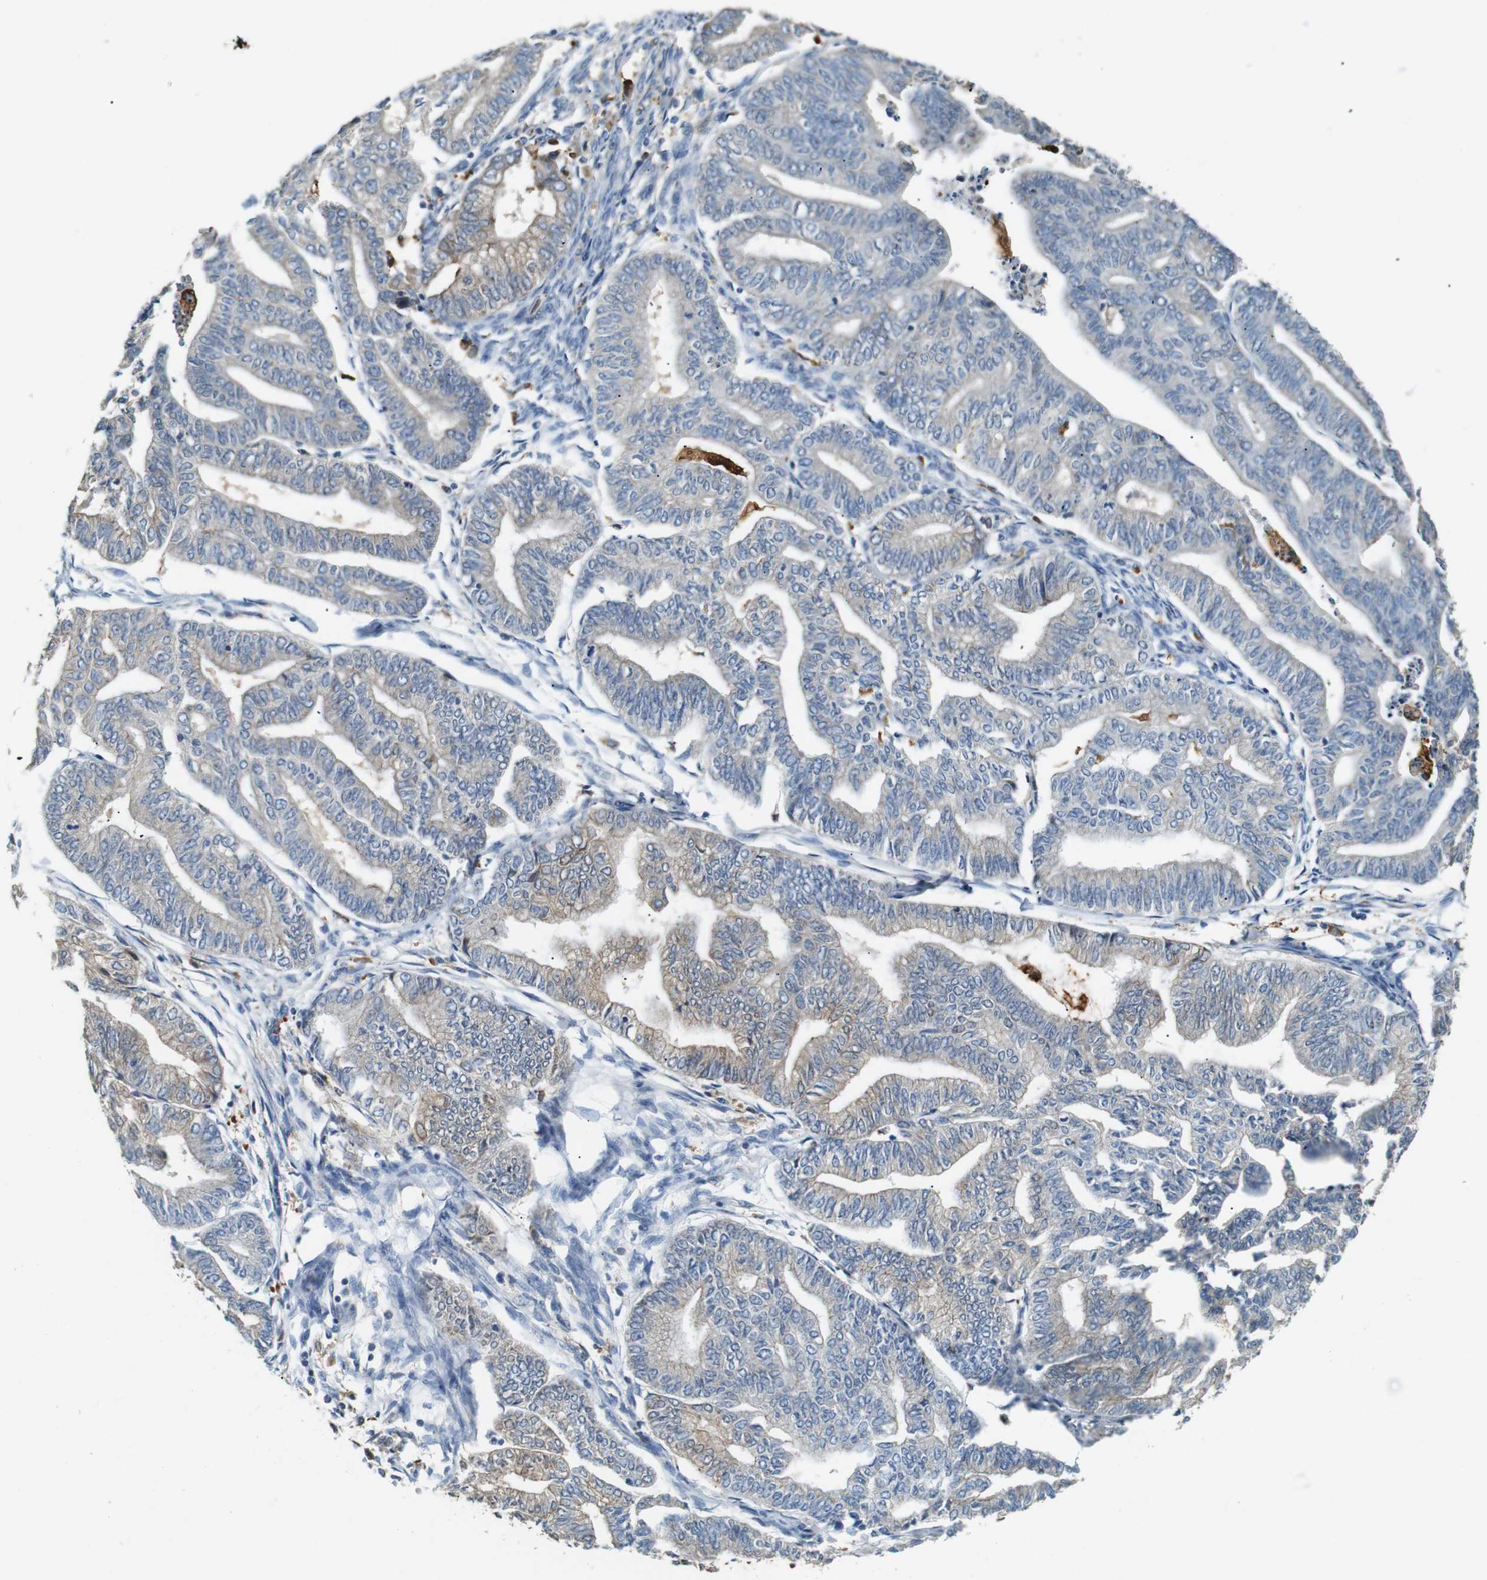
{"staining": {"intensity": "negative", "quantity": "none", "location": "none"}, "tissue": "endometrial cancer", "cell_type": "Tumor cells", "image_type": "cancer", "snomed": [{"axis": "morphology", "description": "Adenocarcinoma, NOS"}, {"axis": "topography", "description": "Endometrium"}], "caption": "This is an immunohistochemistry (IHC) micrograph of endometrial adenocarcinoma. There is no staining in tumor cells.", "gene": "NEBL", "patient": {"sex": "female", "age": 79}}